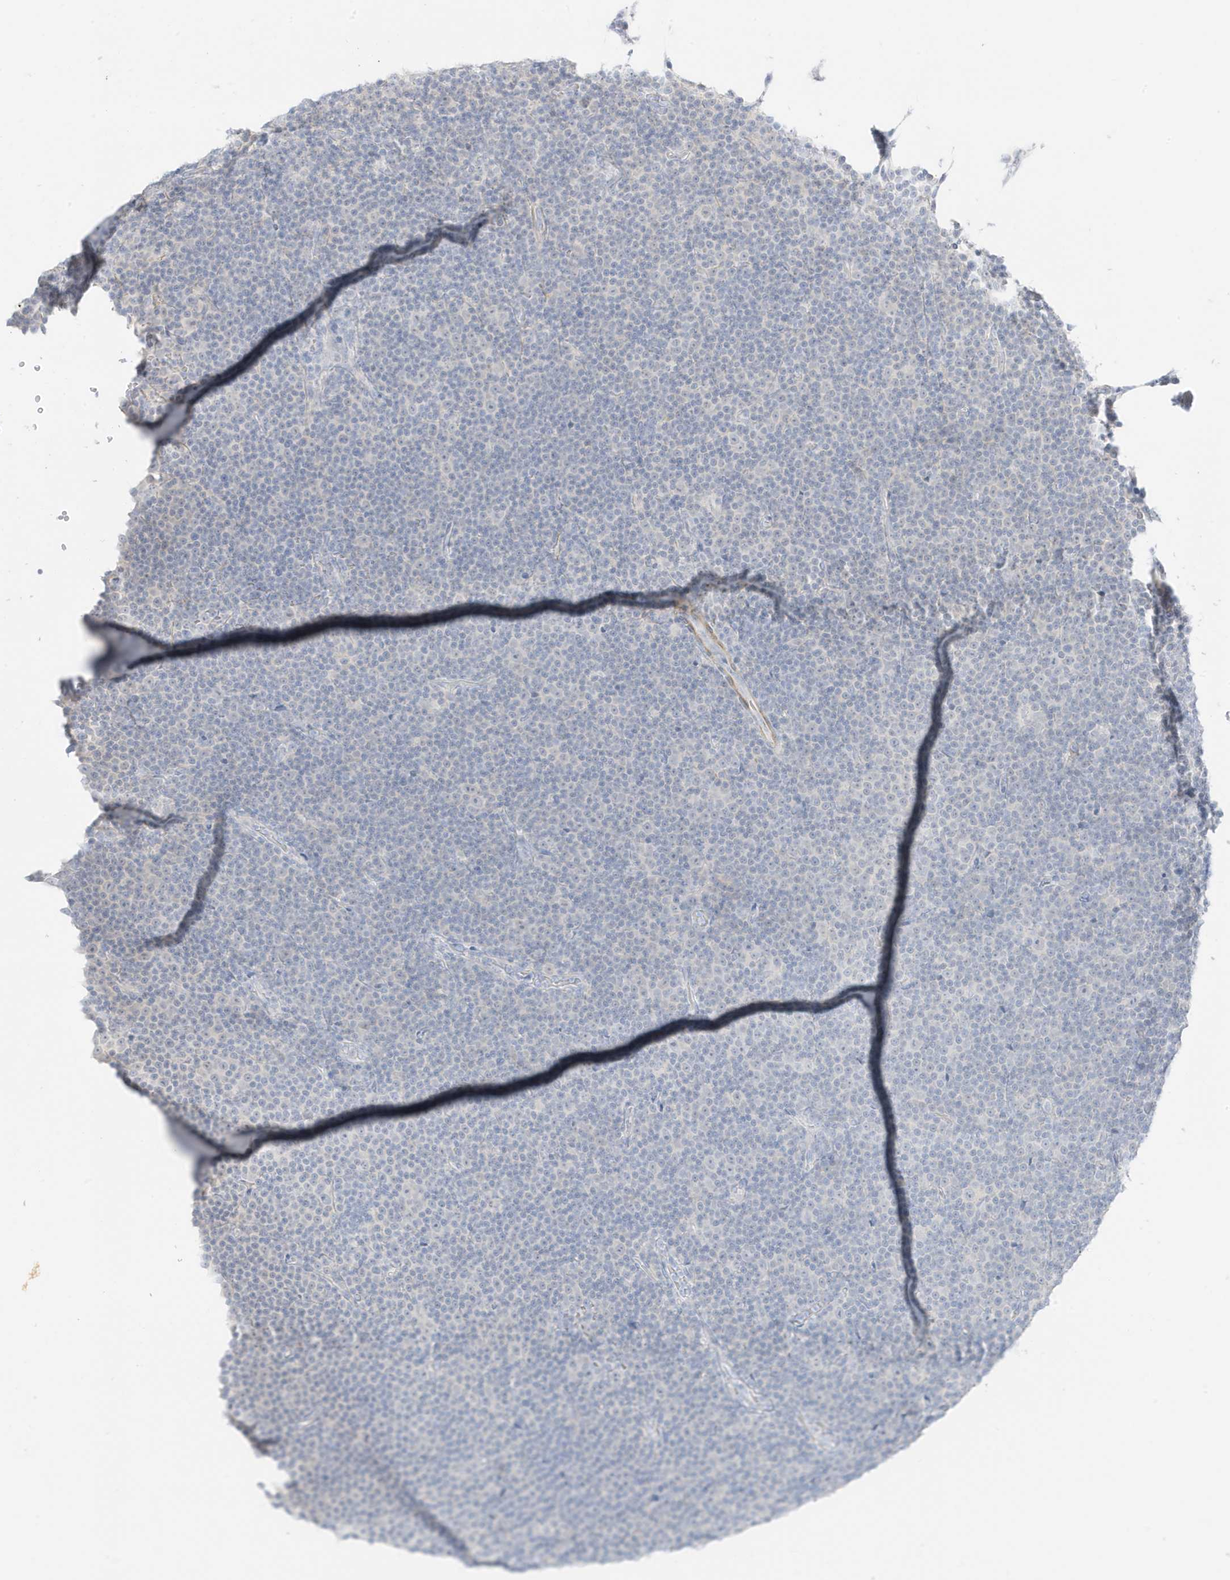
{"staining": {"intensity": "negative", "quantity": "none", "location": "none"}, "tissue": "lymphoma", "cell_type": "Tumor cells", "image_type": "cancer", "snomed": [{"axis": "morphology", "description": "Malignant lymphoma, non-Hodgkin's type, Low grade"}, {"axis": "topography", "description": "Lymph node"}], "caption": "Malignant lymphoma, non-Hodgkin's type (low-grade) stained for a protein using immunohistochemistry (IHC) shows no positivity tumor cells.", "gene": "SLC22A13", "patient": {"sex": "female", "age": 67}}